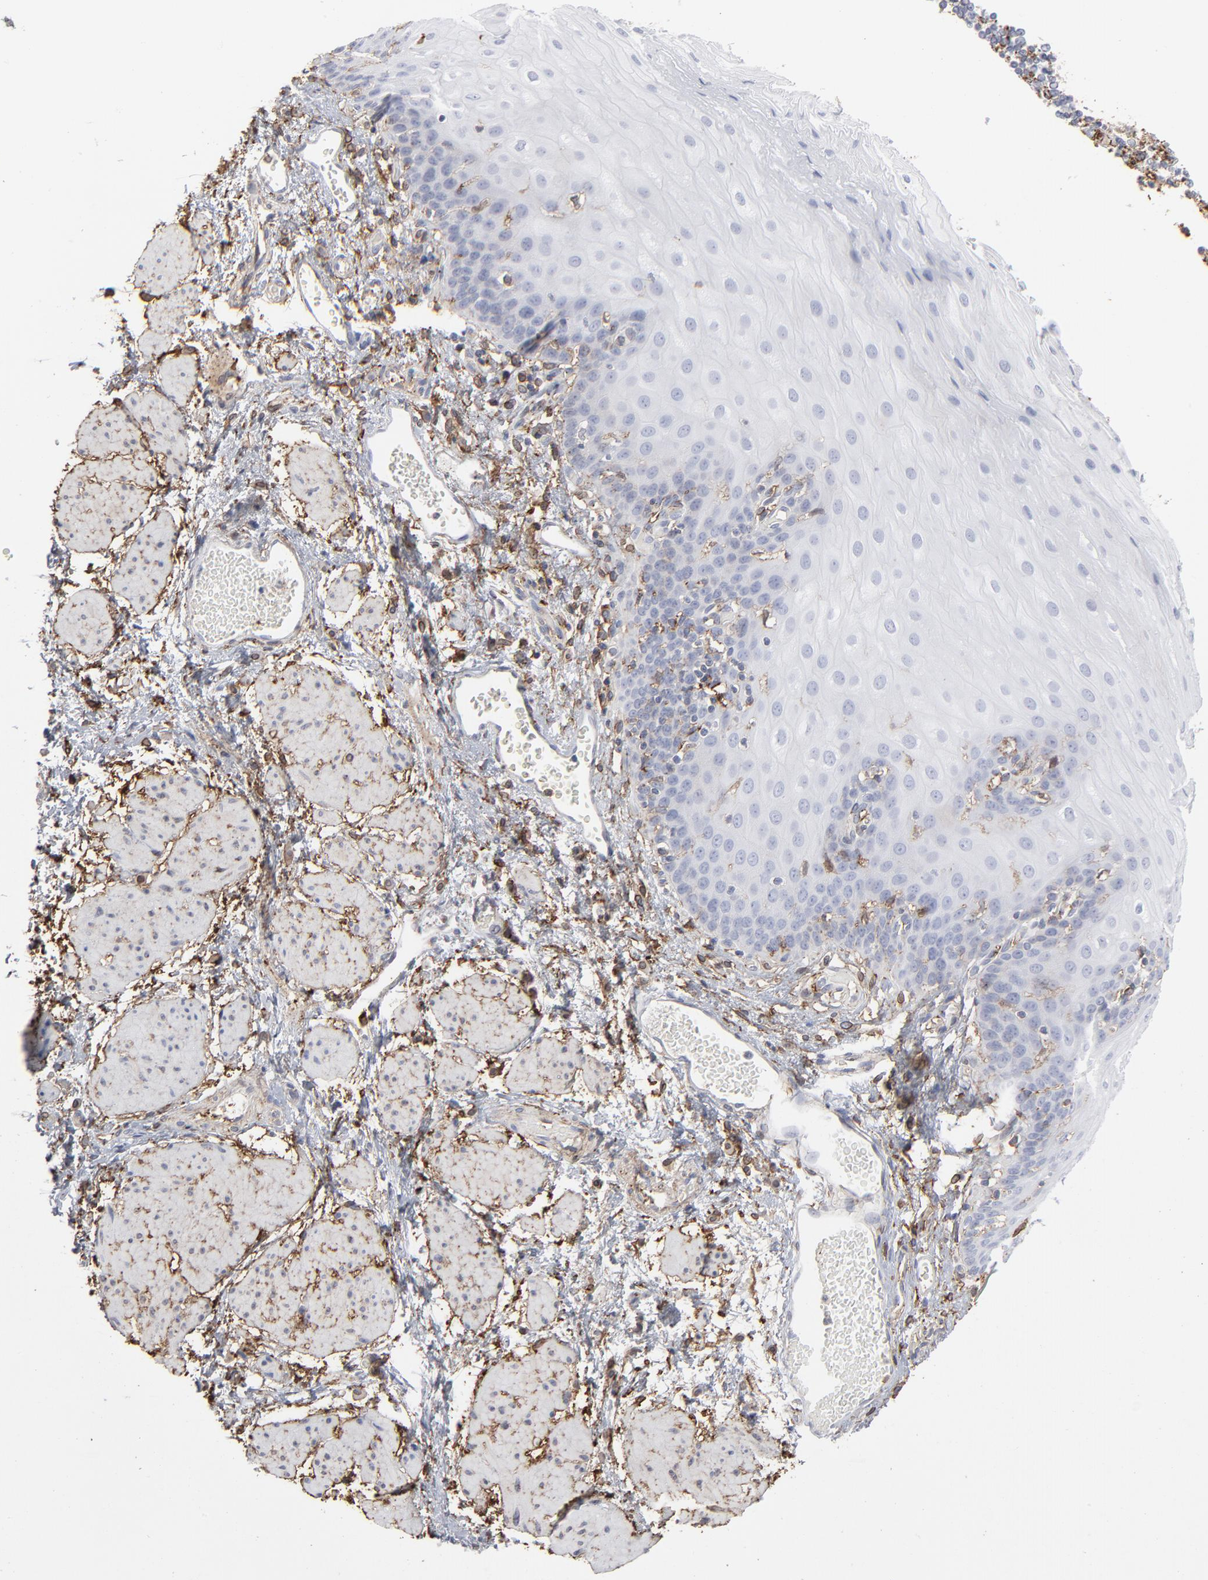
{"staining": {"intensity": "weak", "quantity": "<25%", "location": "cytoplasmic/membranous,nuclear"}, "tissue": "esophagus", "cell_type": "Squamous epithelial cells", "image_type": "normal", "snomed": [{"axis": "morphology", "description": "Normal tissue, NOS"}, {"axis": "topography", "description": "Esophagus"}], "caption": "Squamous epithelial cells show no significant positivity in benign esophagus. (DAB IHC with hematoxylin counter stain).", "gene": "ANXA5", "patient": {"sex": "male", "age": 69}}